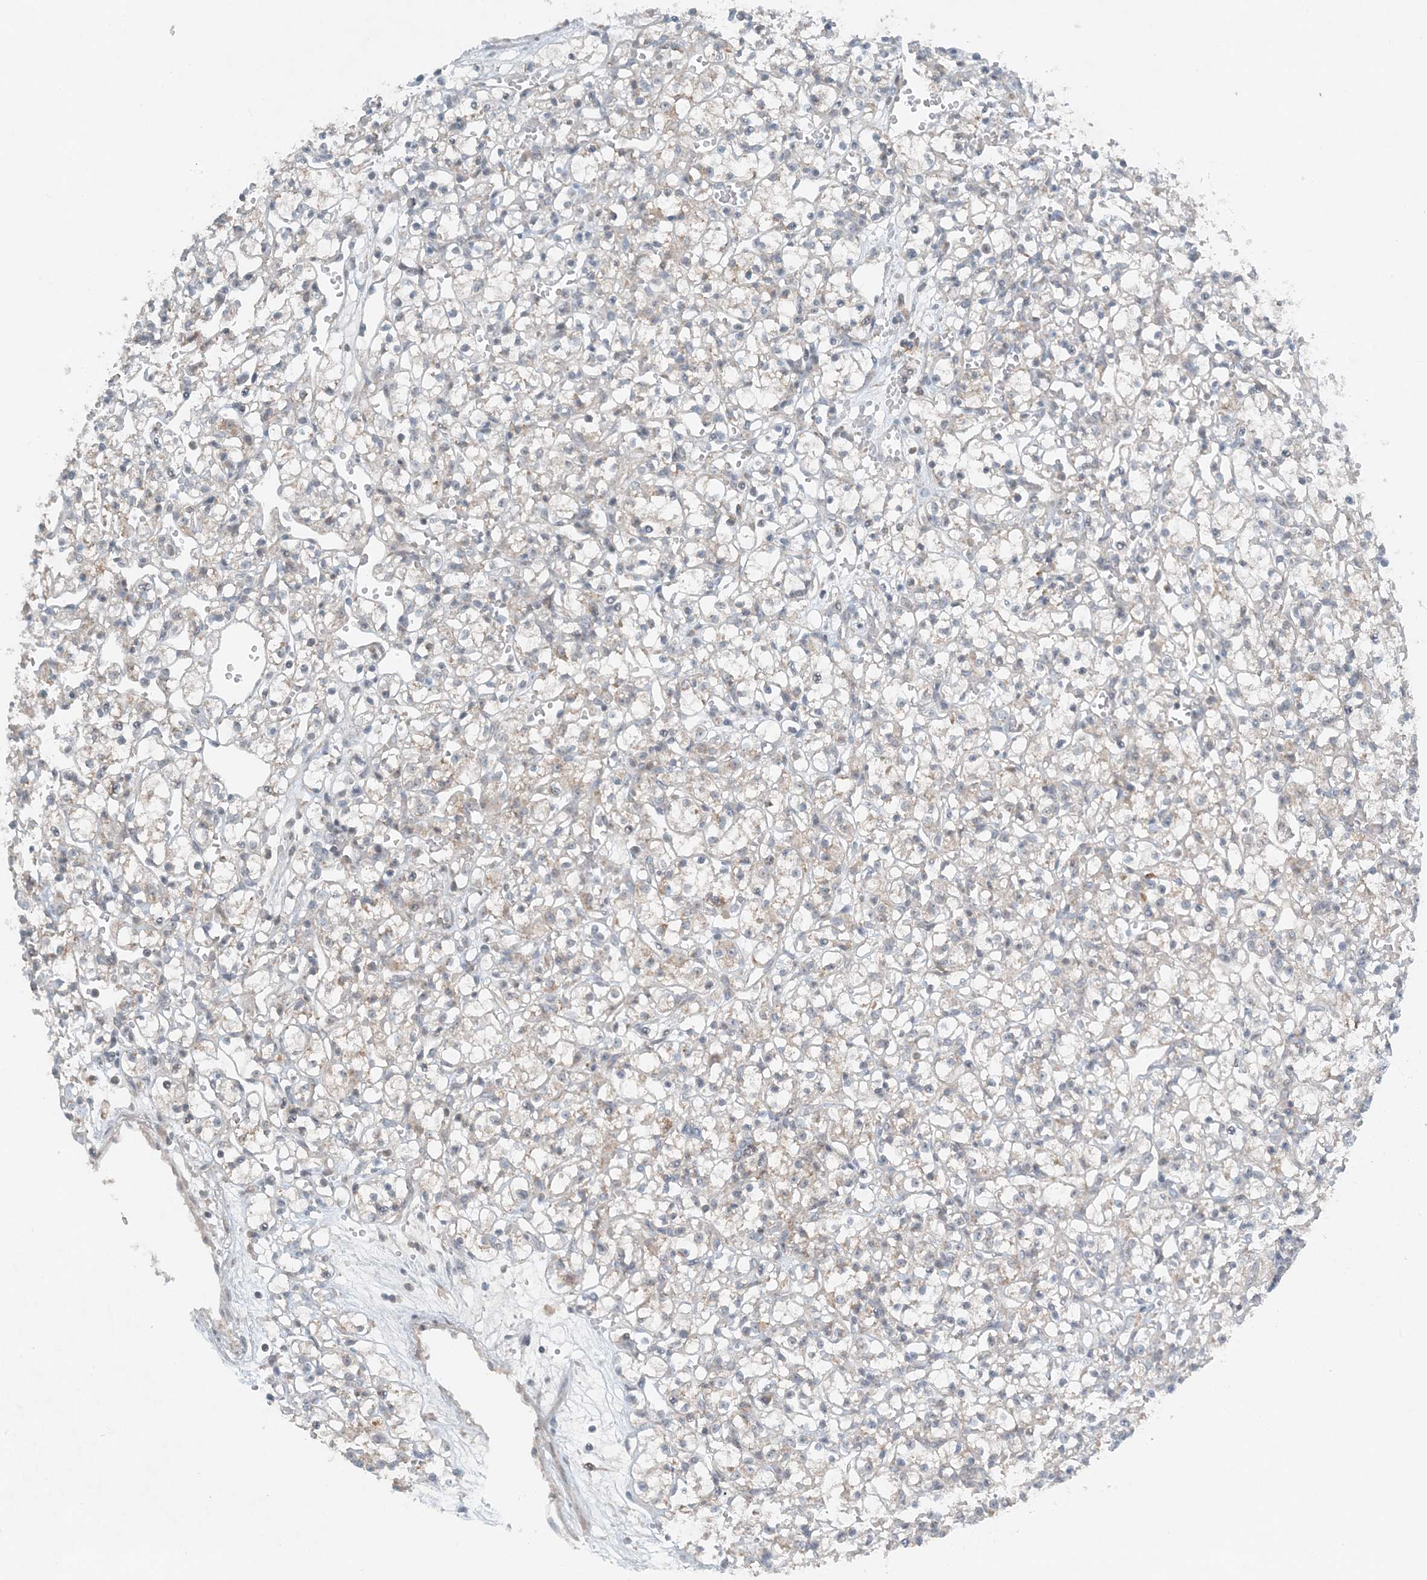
{"staining": {"intensity": "weak", "quantity": "25%-75%", "location": "cytoplasmic/membranous"}, "tissue": "renal cancer", "cell_type": "Tumor cells", "image_type": "cancer", "snomed": [{"axis": "morphology", "description": "Adenocarcinoma, NOS"}, {"axis": "topography", "description": "Kidney"}], "caption": "Human renal adenocarcinoma stained with a brown dye shows weak cytoplasmic/membranous positive expression in approximately 25%-75% of tumor cells.", "gene": "MITD1", "patient": {"sex": "female", "age": 59}}